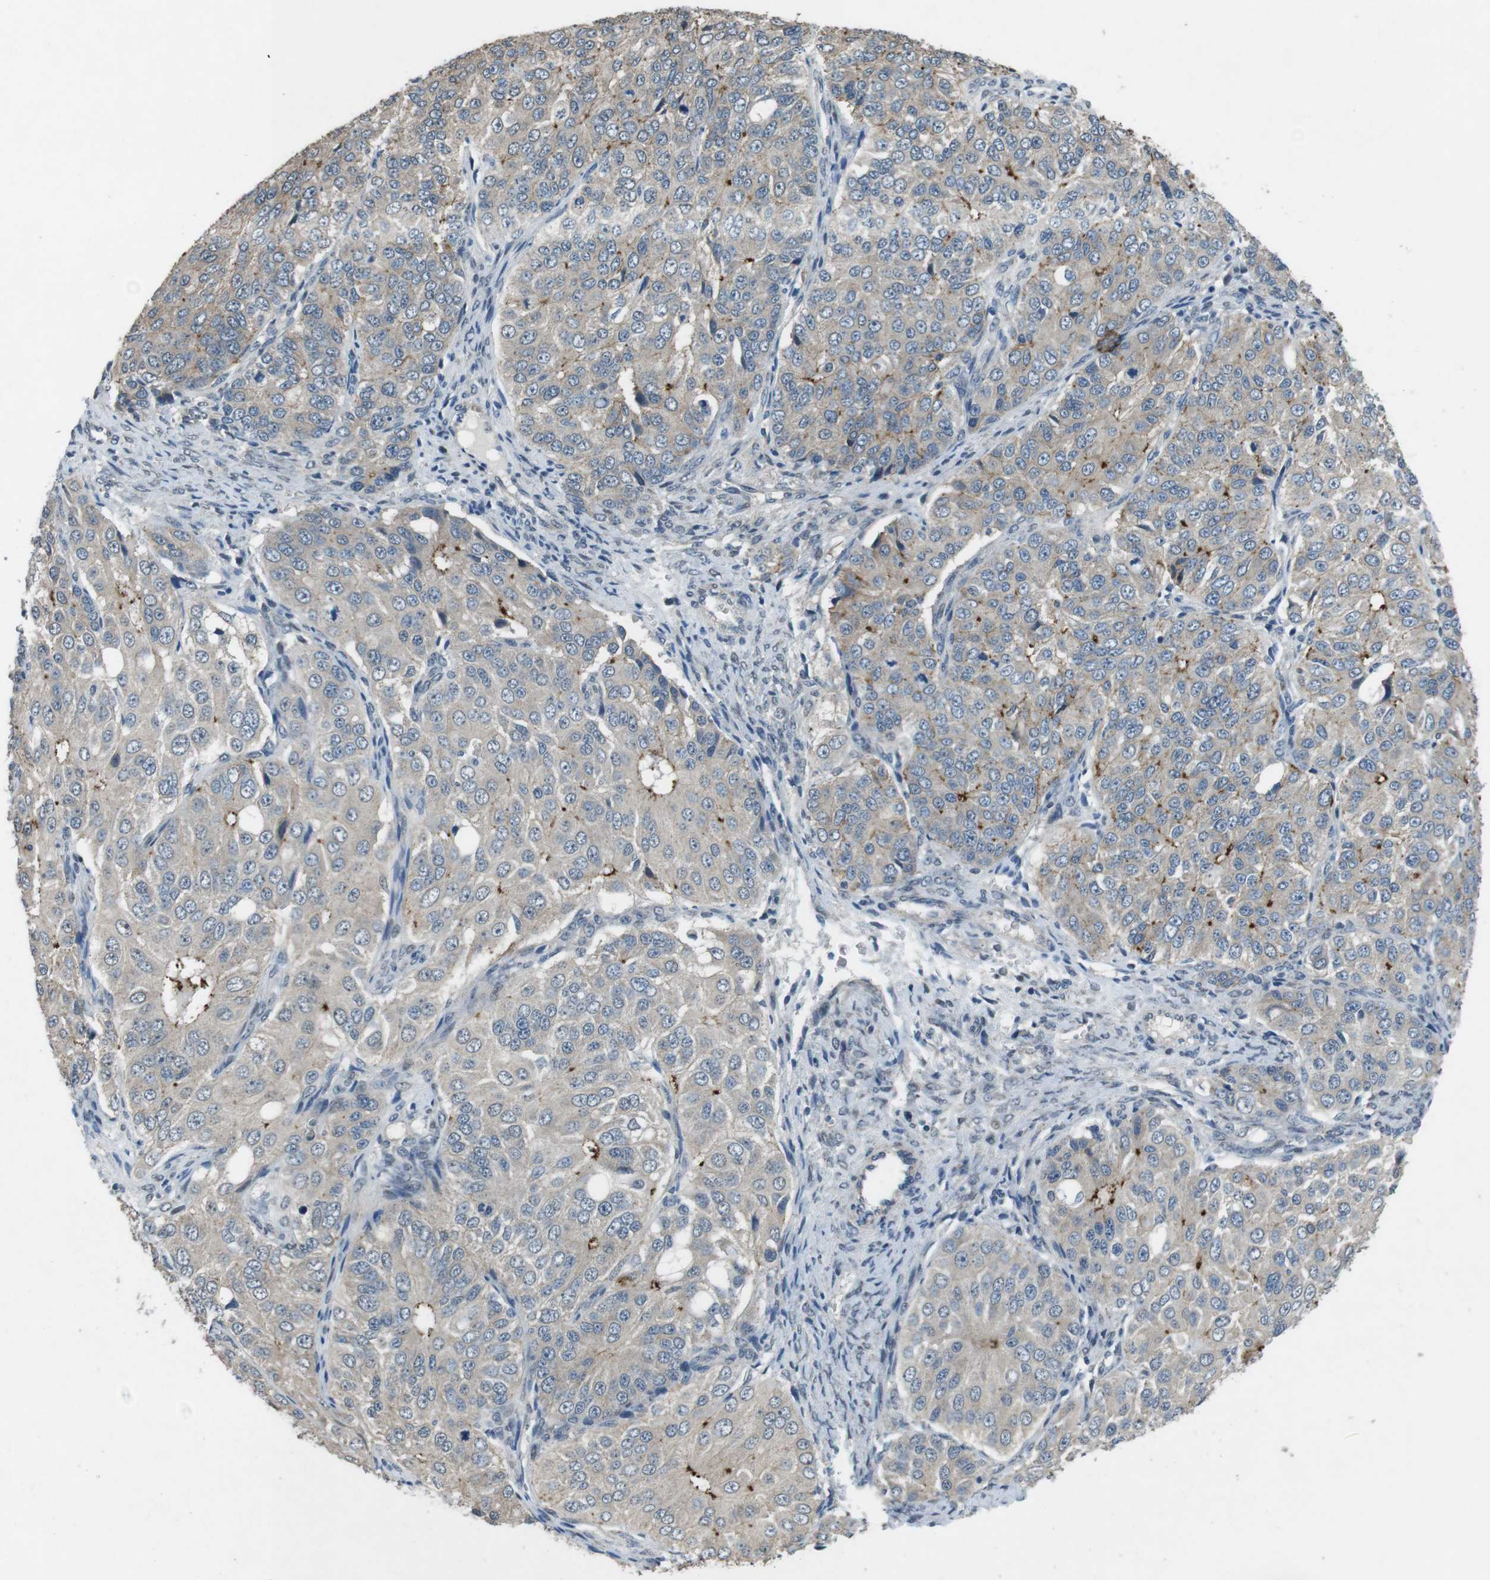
{"staining": {"intensity": "weak", "quantity": "<25%", "location": "cytoplasmic/membranous"}, "tissue": "ovarian cancer", "cell_type": "Tumor cells", "image_type": "cancer", "snomed": [{"axis": "morphology", "description": "Carcinoma, endometroid"}, {"axis": "topography", "description": "Ovary"}], "caption": "This photomicrograph is of ovarian cancer (endometroid carcinoma) stained with IHC to label a protein in brown with the nuclei are counter-stained blue. There is no staining in tumor cells.", "gene": "CLDN7", "patient": {"sex": "female", "age": 51}}